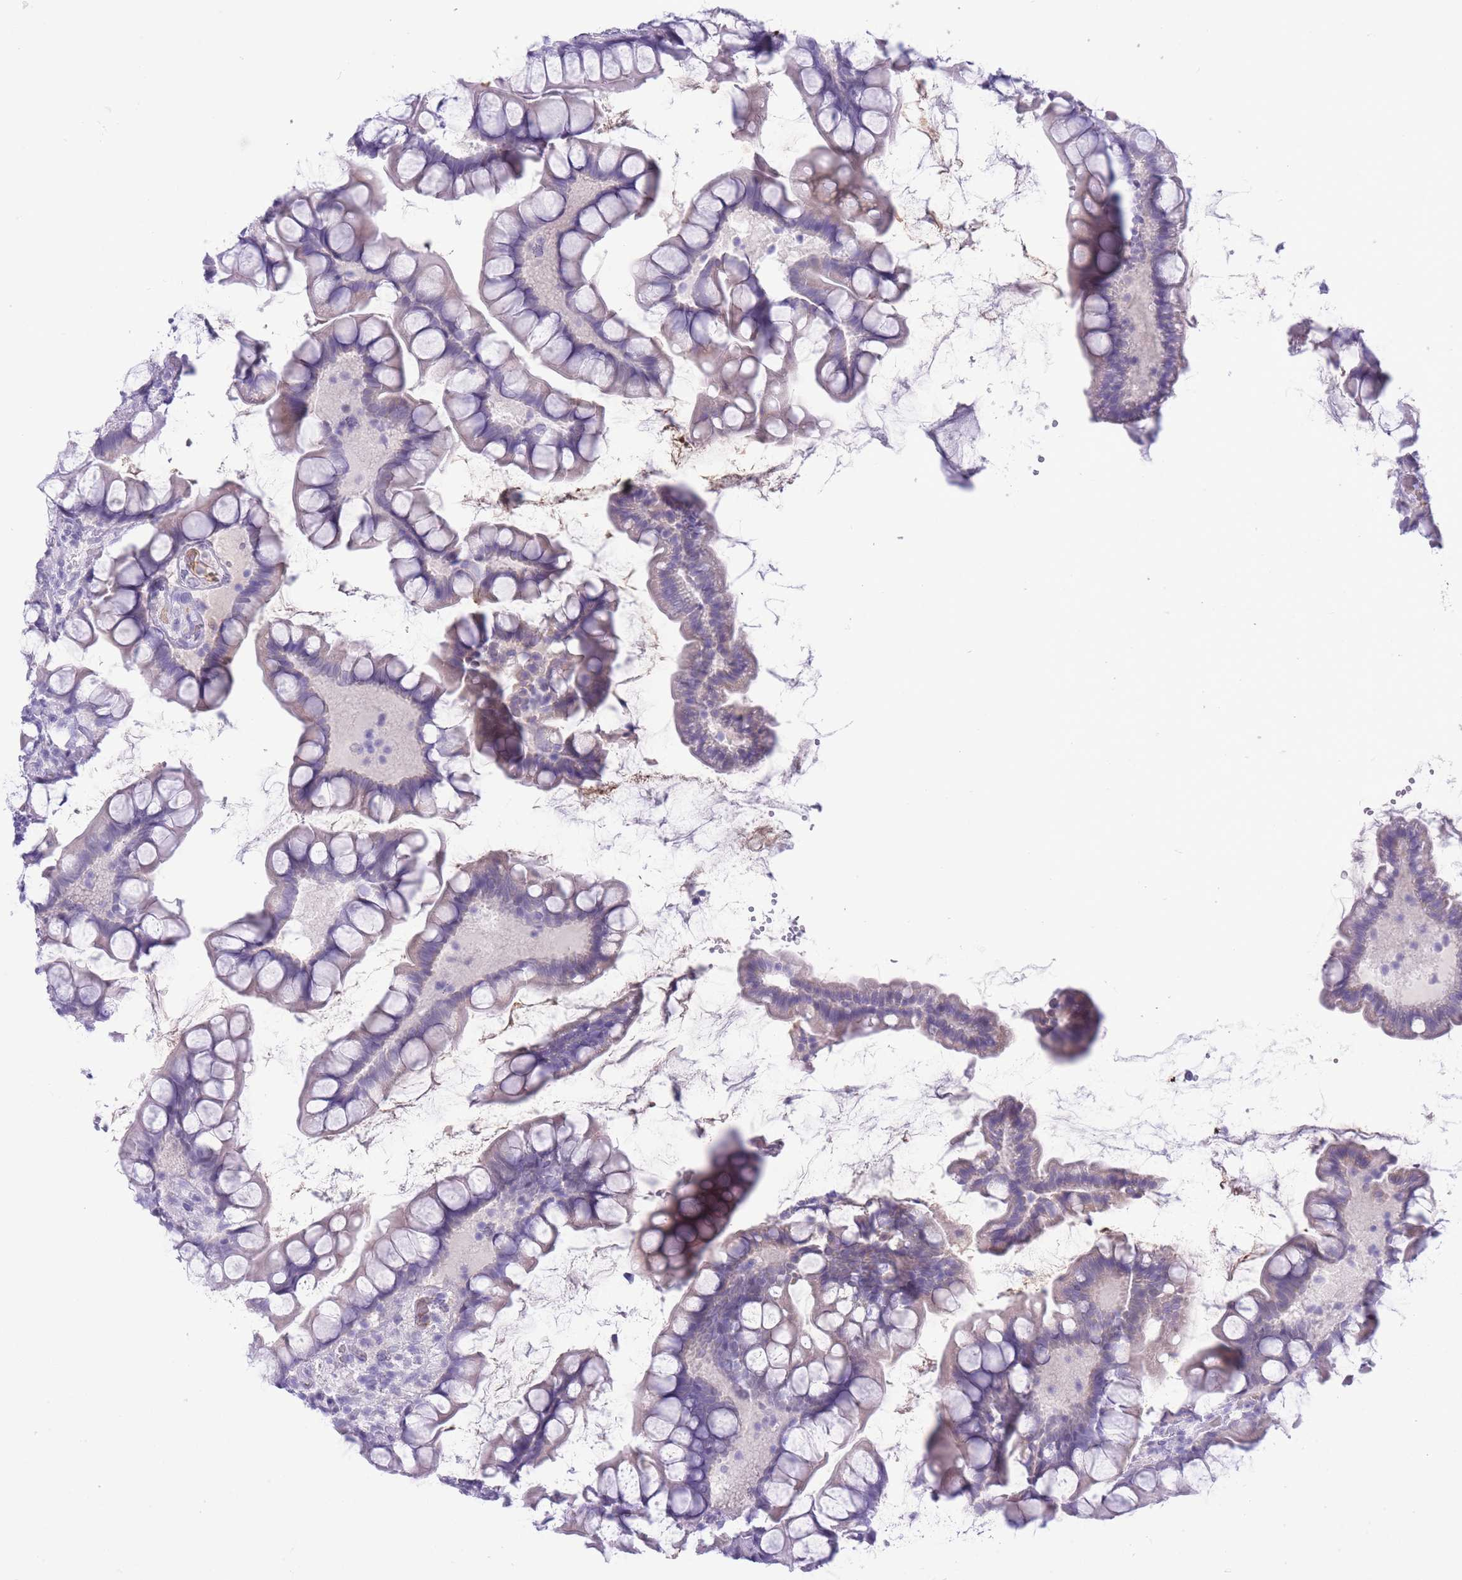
{"staining": {"intensity": "negative", "quantity": "none", "location": "none"}, "tissue": "small intestine", "cell_type": "Glandular cells", "image_type": "normal", "snomed": [{"axis": "morphology", "description": "Normal tissue, NOS"}, {"axis": "topography", "description": "Small intestine"}], "caption": "Image shows no protein expression in glandular cells of benign small intestine. The staining is performed using DAB (3,3'-diaminobenzidine) brown chromogen with nuclei counter-stained in using hematoxylin.", "gene": "ASAP3", "patient": {"sex": "male", "age": 70}}